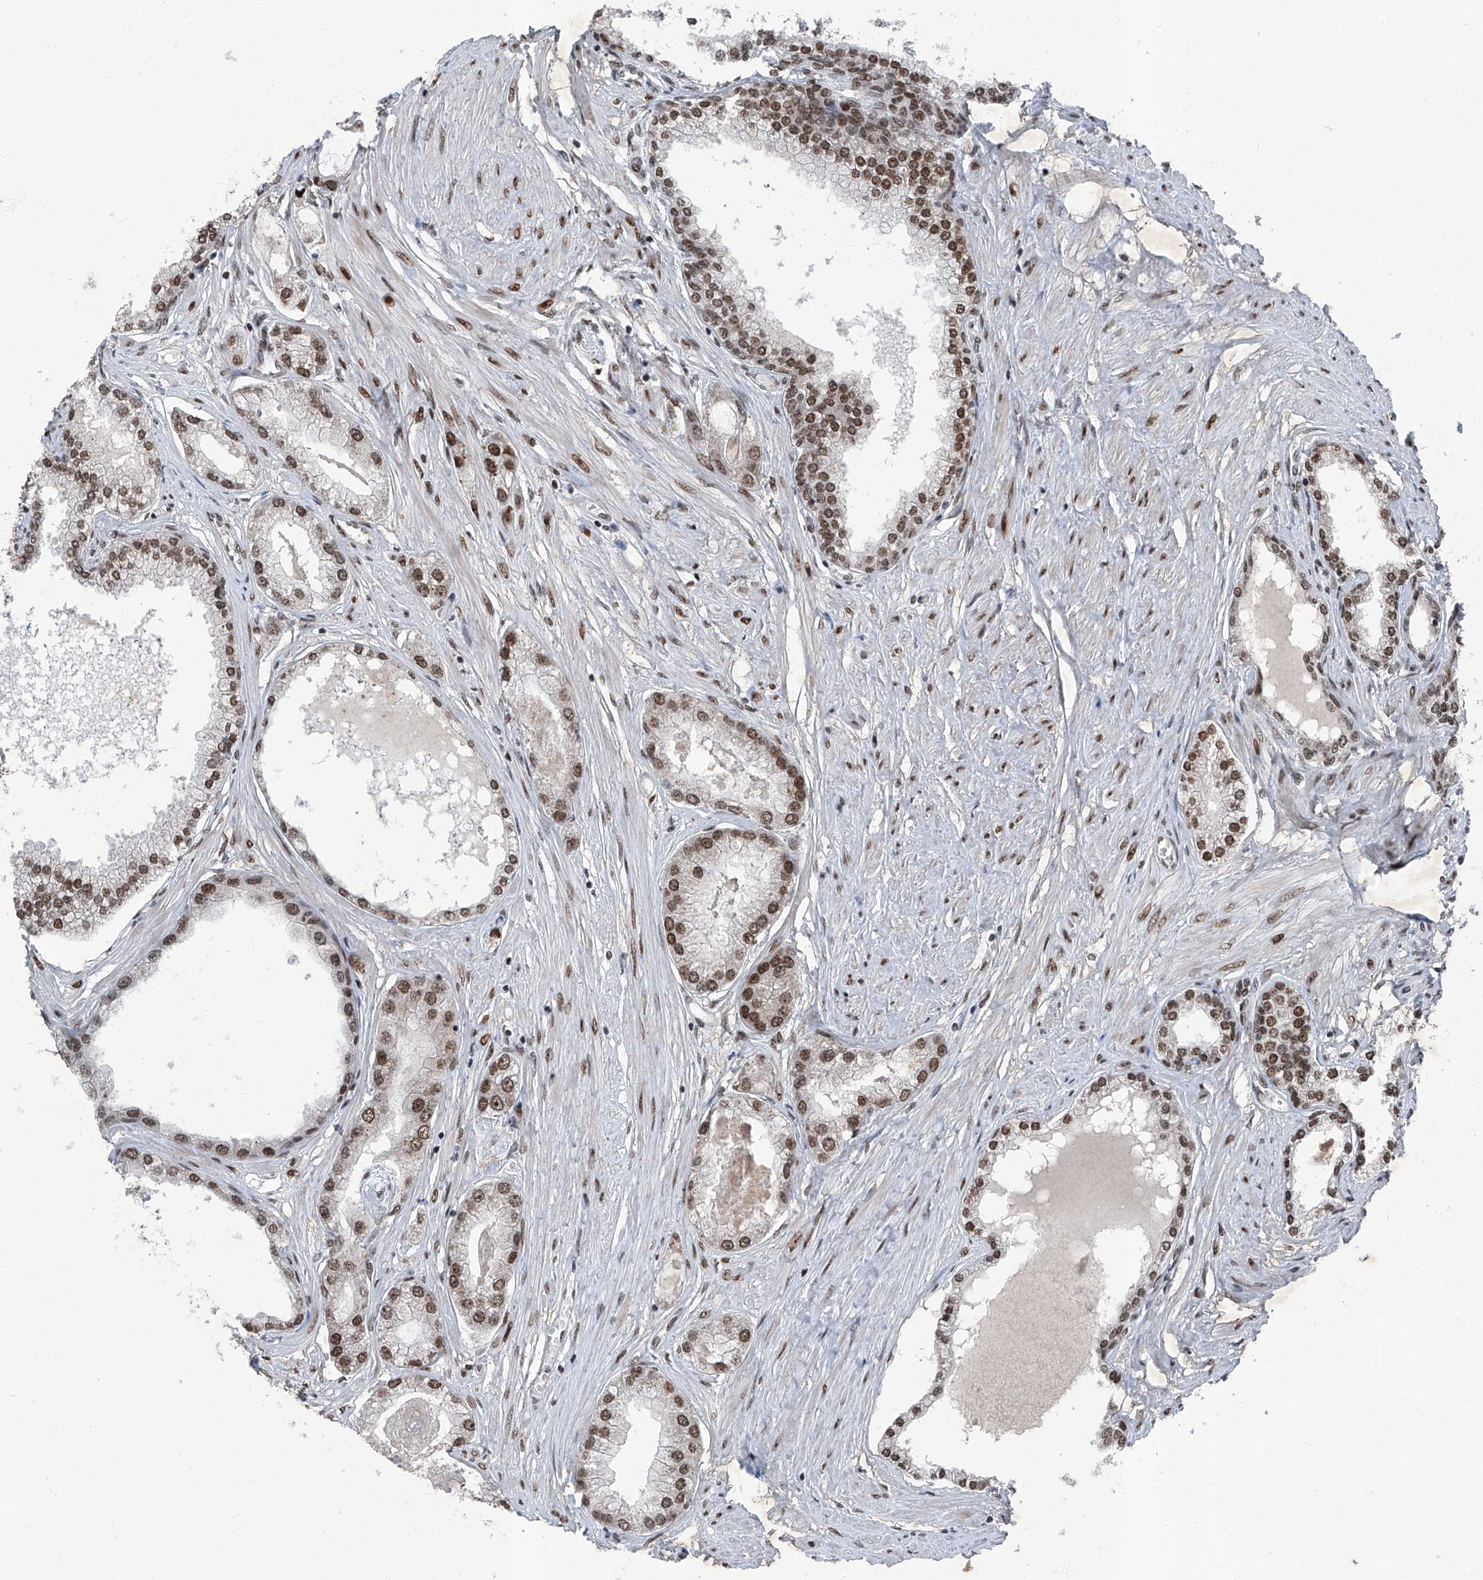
{"staining": {"intensity": "moderate", "quantity": ">75%", "location": "nuclear"}, "tissue": "prostate cancer", "cell_type": "Tumor cells", "image_type": "cancer", "snomed": [{"axis": "morphology", "description": "Adenocarcinoma, Low grade"}, {"axis": "topography", "description": "Prostate"}], "caption": "Immunohistochemistry (IHC) photomicrograph of prostate cancer (adenocarcinoma (low-grade)) stained for a protein (brown), which exhibits medium levels of moderate nuclear expression in approximately >75% of tumor cells.", "gene": "BMI1", "patient": {"sex": "male", "age": 62}}